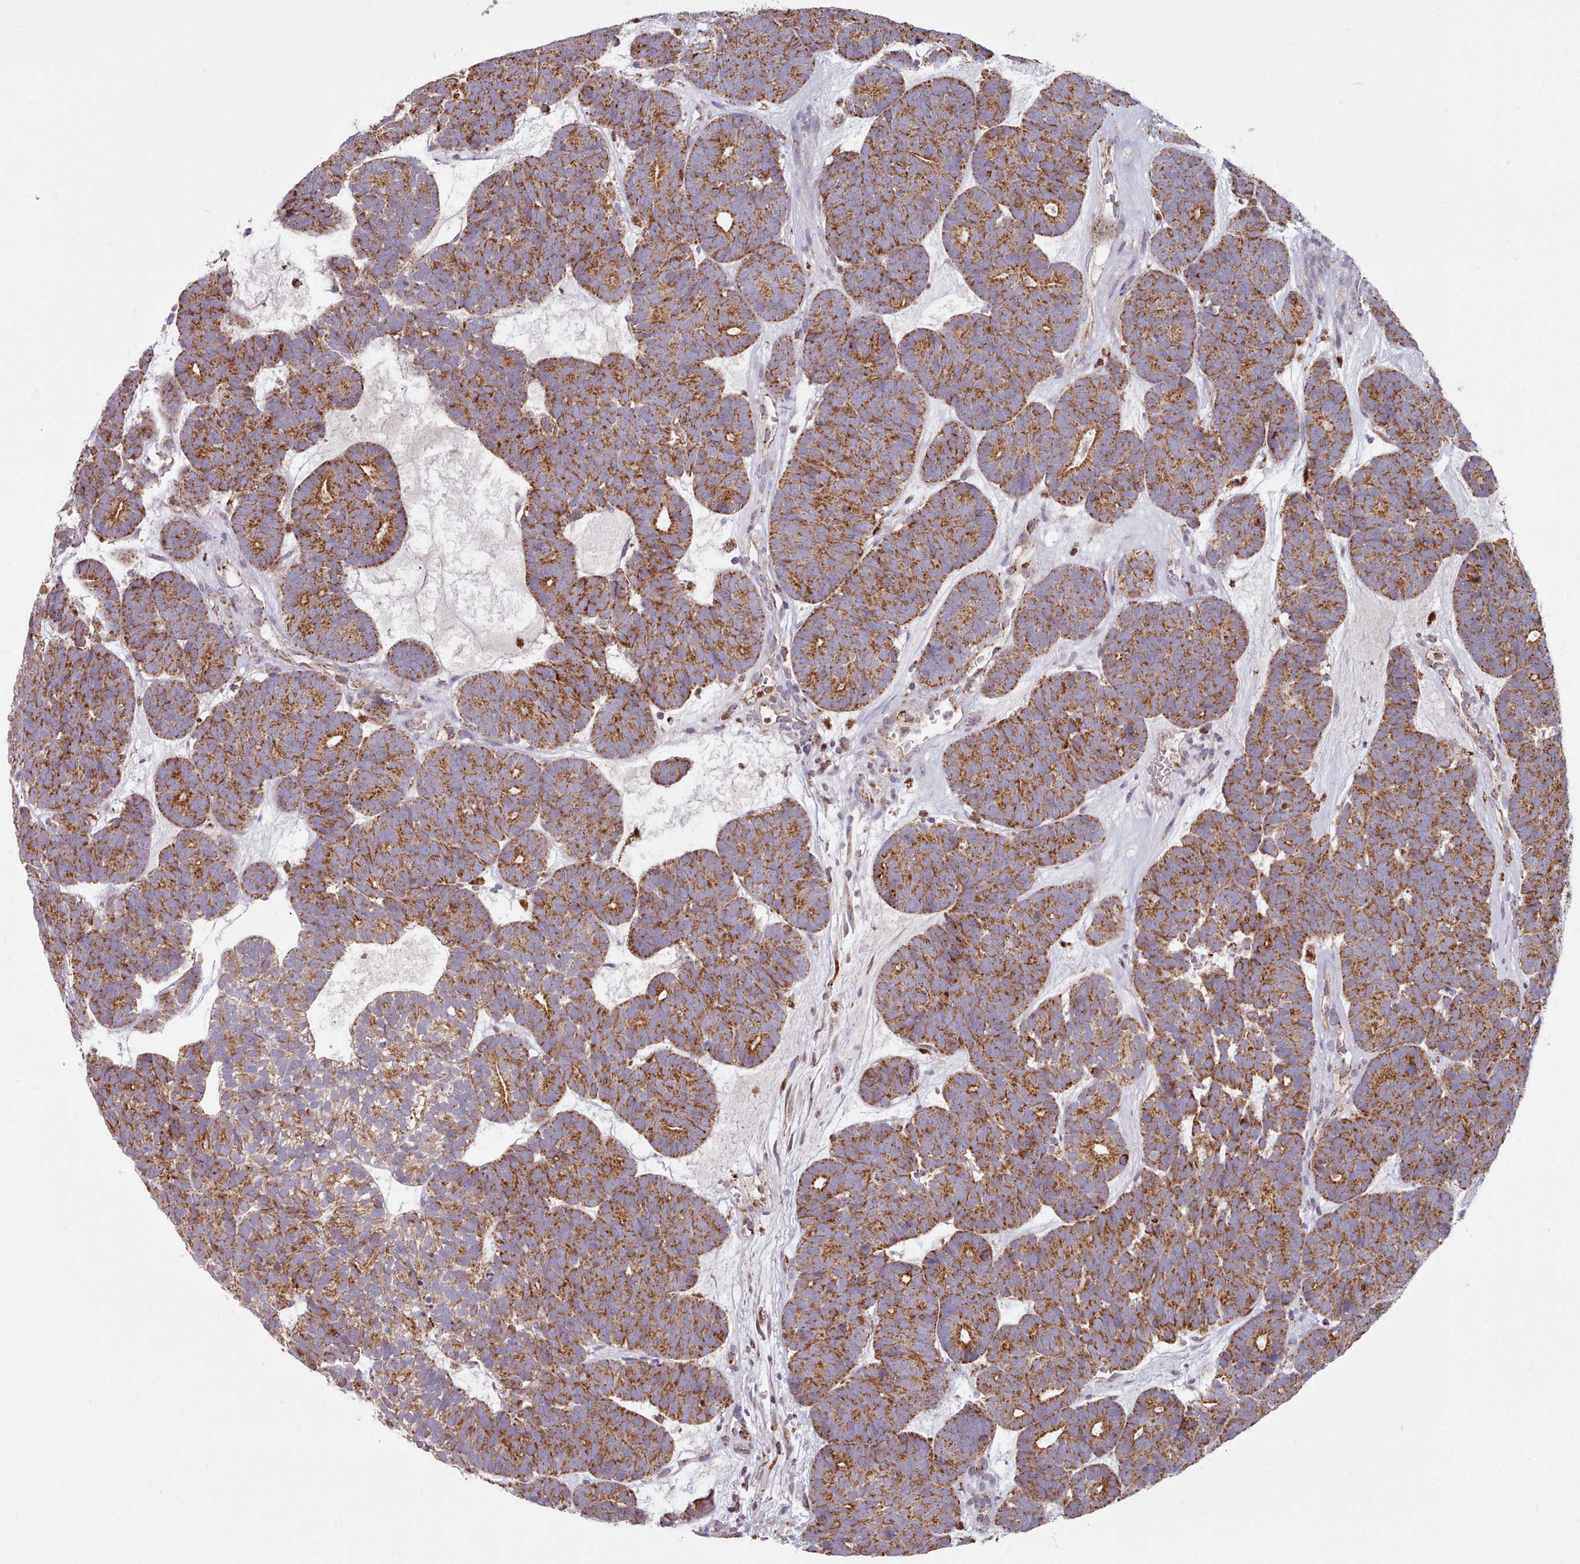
{"staining": {"intensity": "strong", "quantity": ">75%", "location": "cytoplasmic/membranous"}, "tissue": "head and neck cancer", "cell_type": "Tumor cells", "image_type": "cancer", "snomed": [{"axis": "morphology", "description": "Adenocarcinoma, NOS"}, {"axis": "topography", "description": "Head-Neck"}], "caption": "The photomicrograph demonstrates immunohistochemical staining of head and neck cancer. There is strong cytoplasmic/membranous positivity is present in about >75% of tumor cells.", "gene": "HSDL2", "patient": {"sex": "female", "age": 81}}